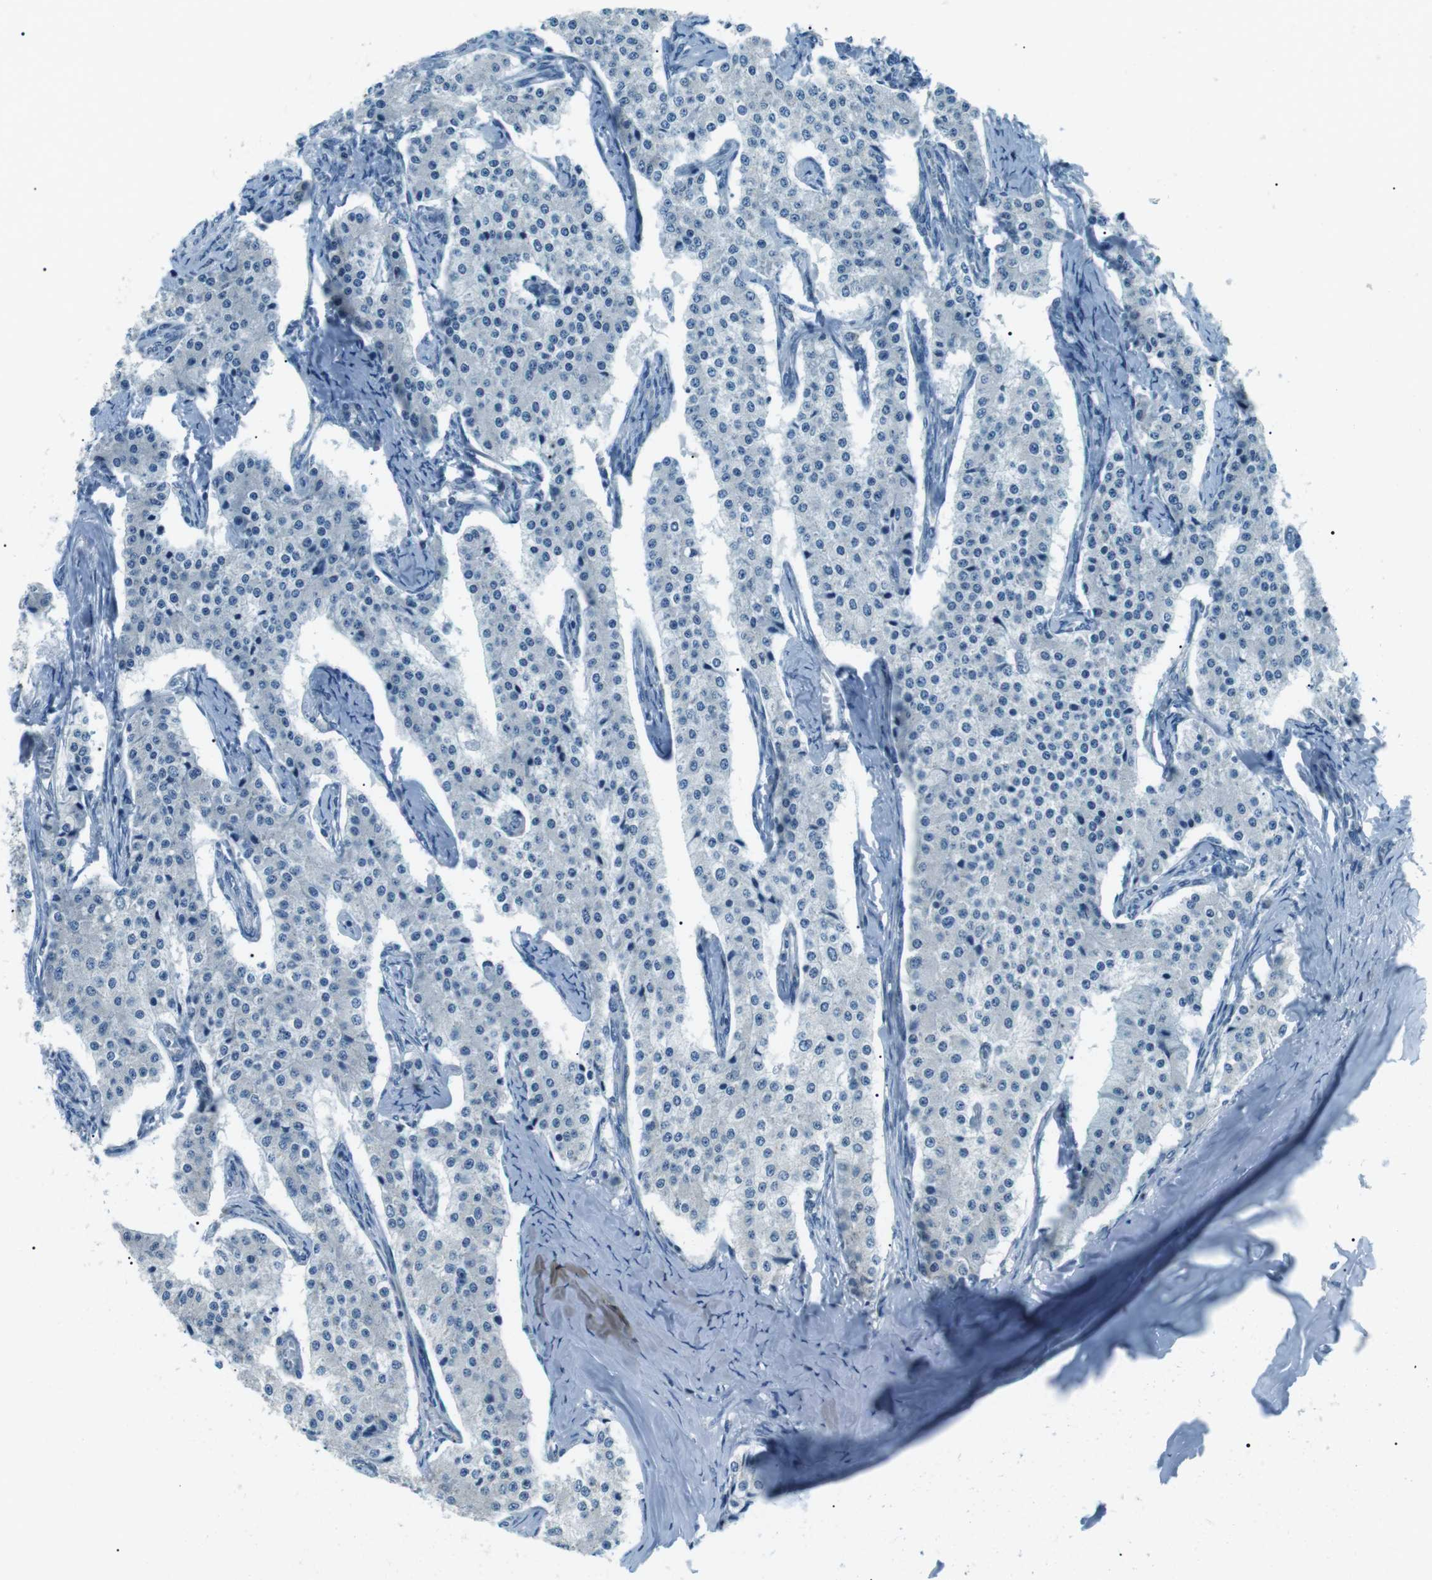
{"staining": {"intensity": "negative", "quantity": "none", "location": "none"}, "tissue": "carcinoid", "cell_type": "Tumor cells", "image_type": "cancer", "snomed": [{"axis": "morphology", "description": "Carcinoid, malignant, NOS"}, {"axis": "topography", "description": "Colon"}], "caption": "Immunohistochemical staining of carcinoid (malignant) shows no significant positivity in tumor cells.", "gene": "SERPINB2", "patient": {"sex": "female", "age": 52}}